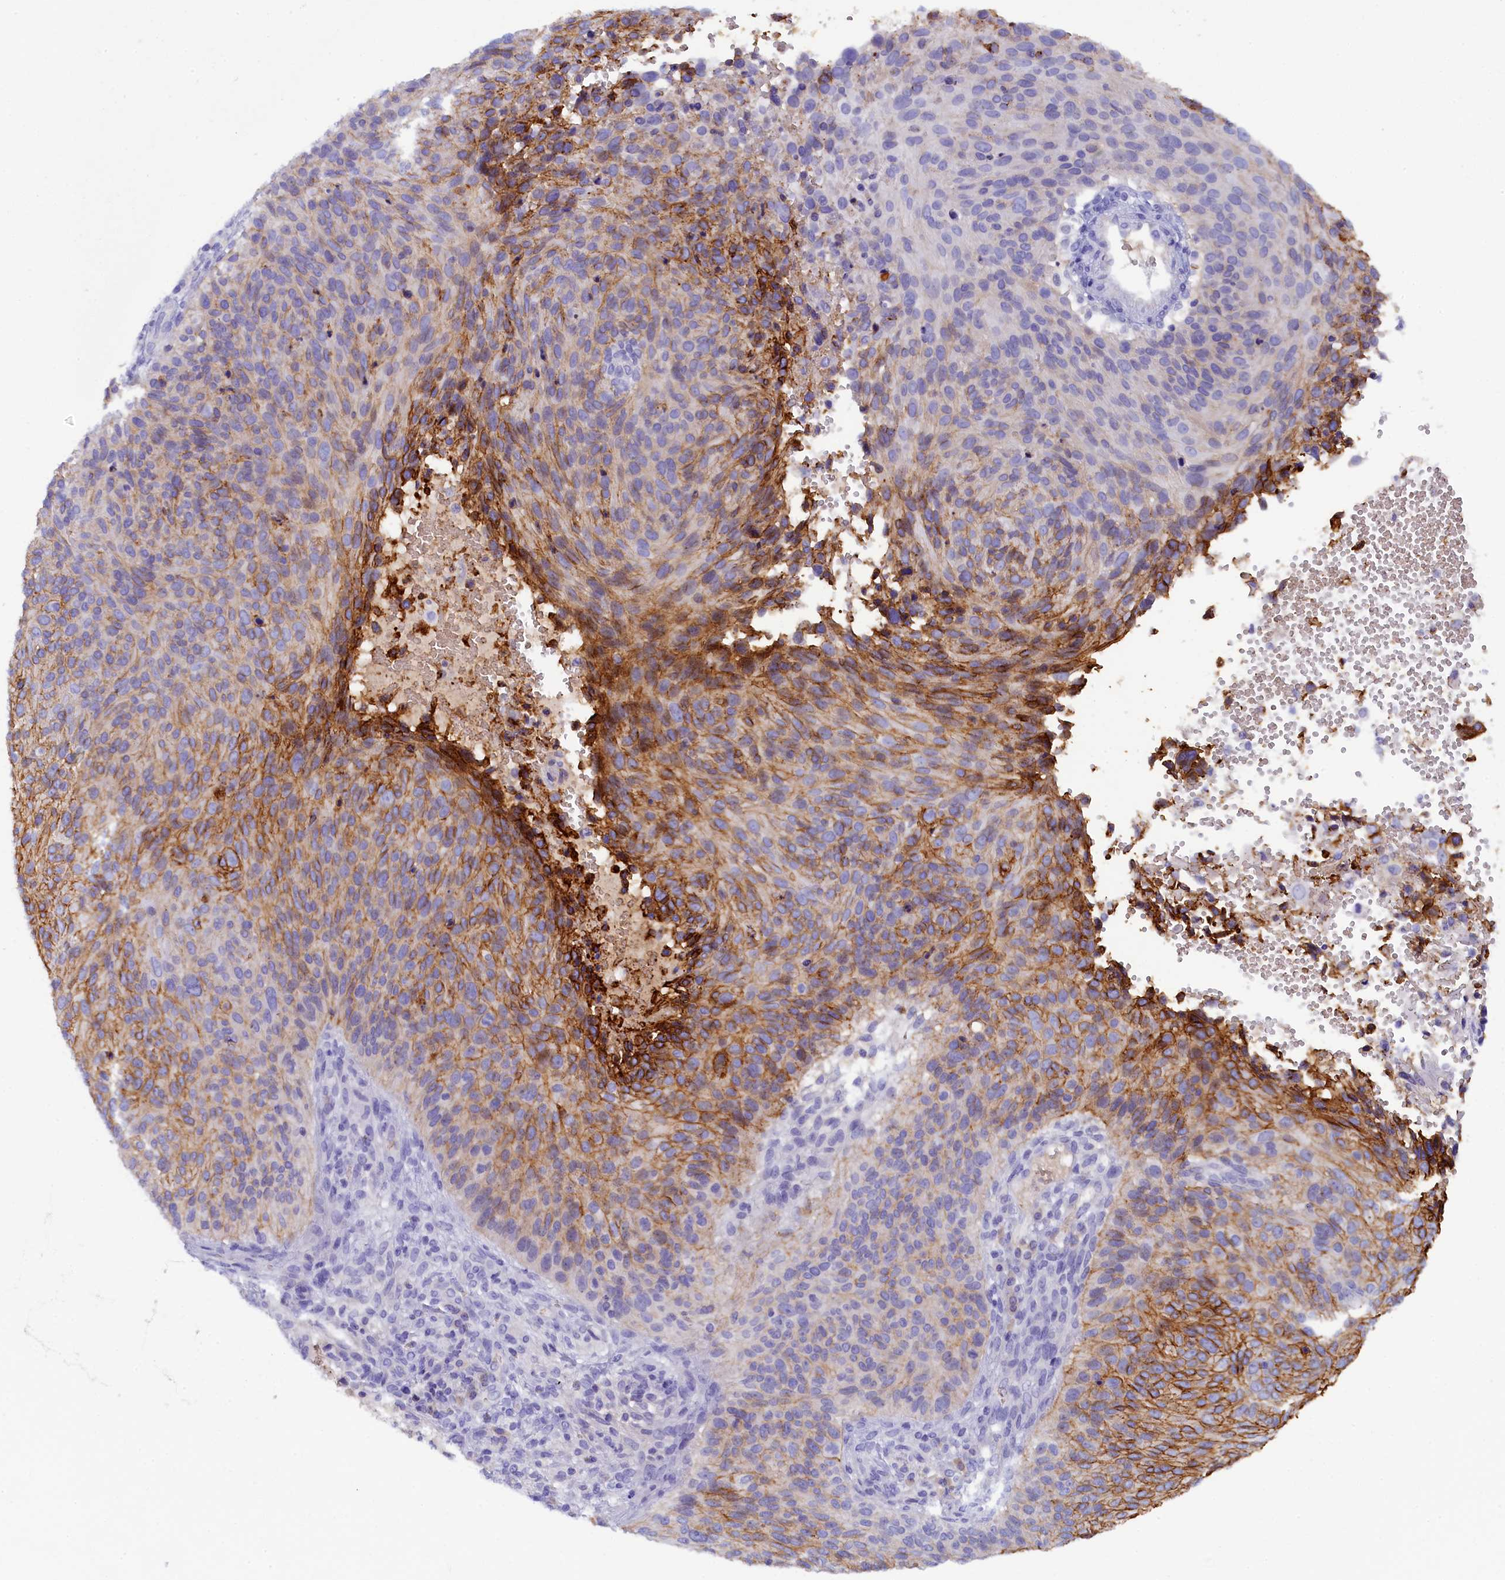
{"staining": {"intensity": "strong", "quantity": "25%-75%", "location": "cytoplasmic/membranous"}, "tissue": "cervical cancer", "cell_type": "Tumor cells", "image_type": "cancer", "snomed": [{"axis": "morphology", "description": "Squamous cell carcinoma, NOS"}, {"axis": "topography", "description": "Cervix"}], "caption": "This is a micrograph of immunohistochemistry staining of cervical cancer (squamous cell carcinoma), which shows strong staining in the cytoplasmic/membranous of tumor cells.", "gene": "MYADML2", "patient": {"sex": "female", "age": 74}}